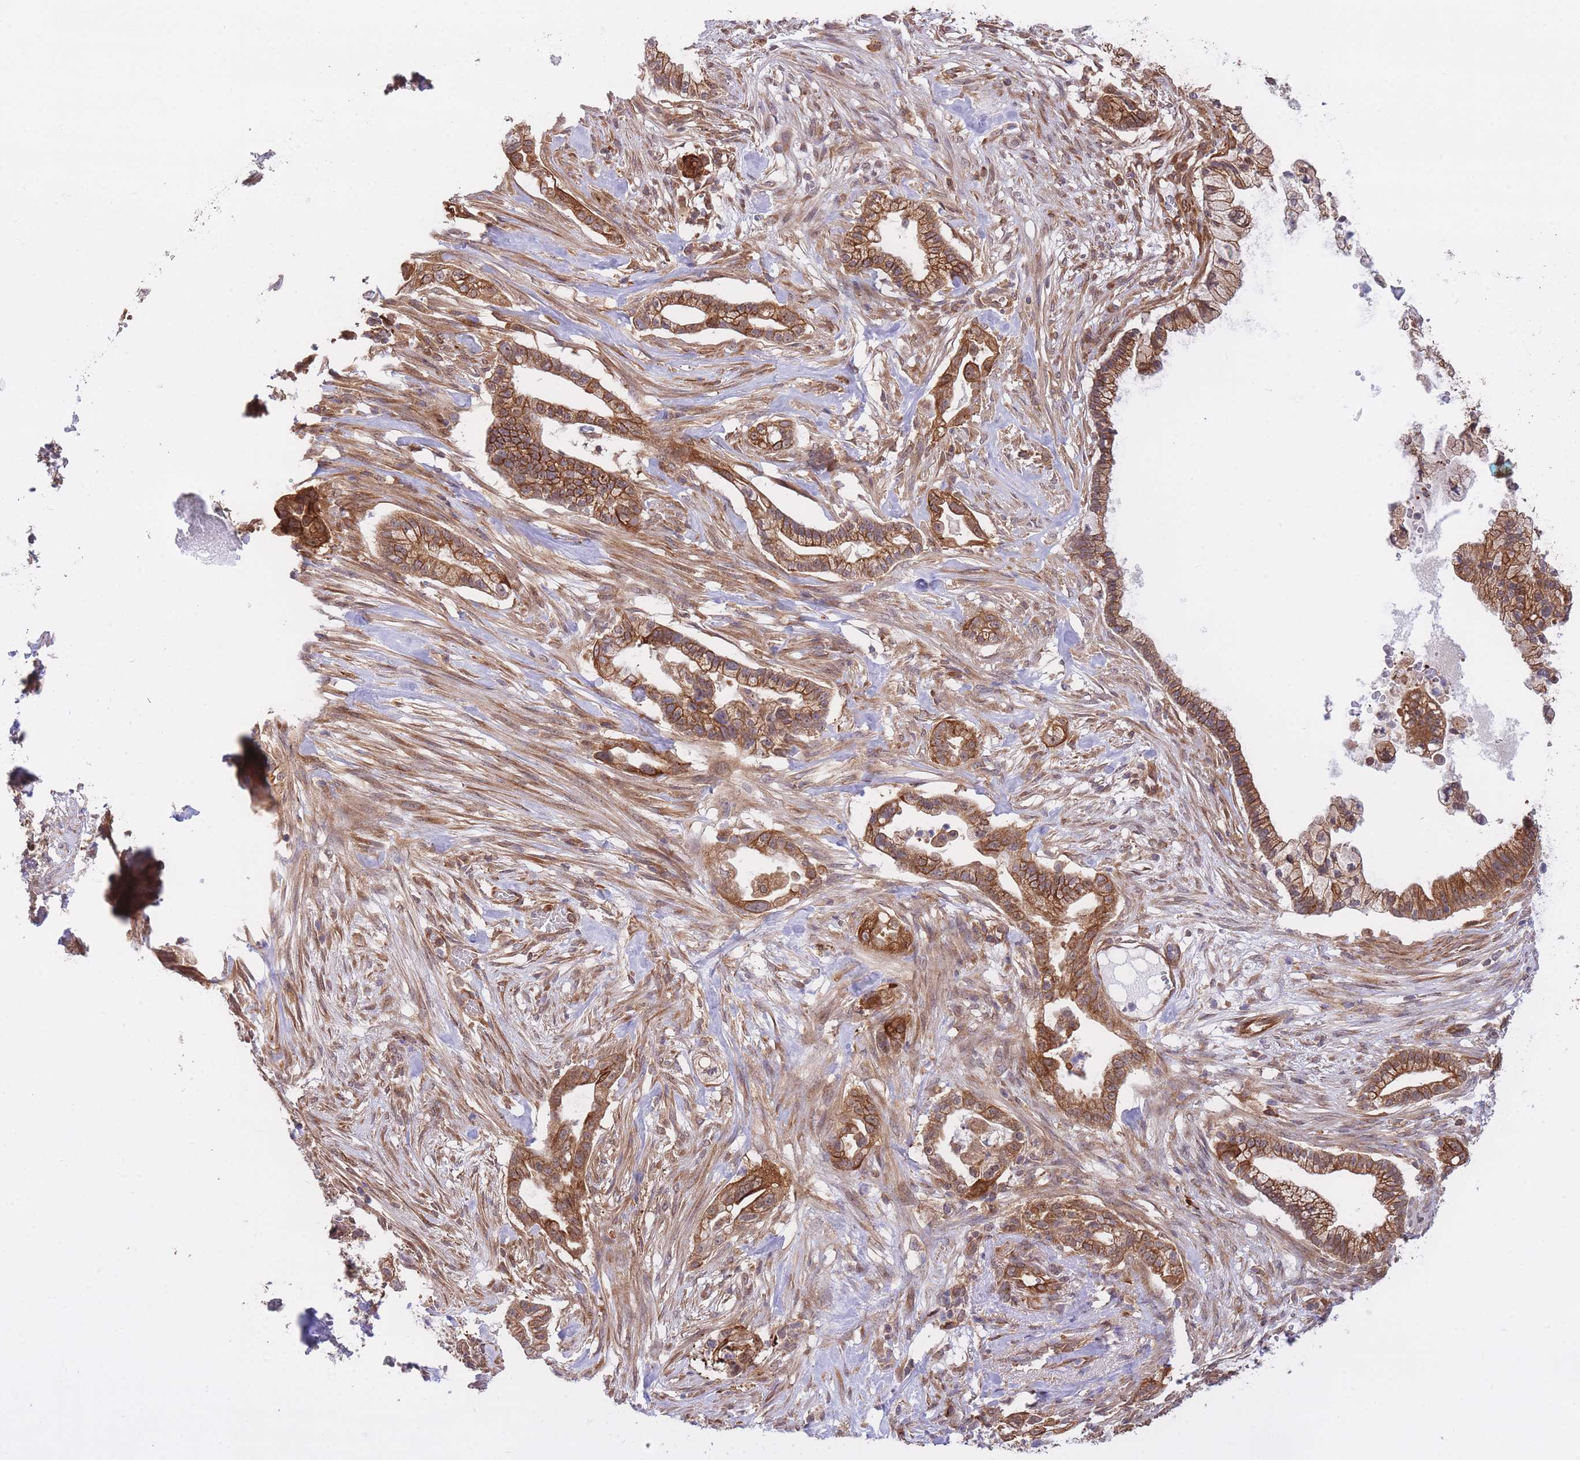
{"staining": {"intensity": "moderate", "quantity": ">75%", "location": "cytoplasmic/membranous"}, "tissue": "pancreatic cancer", "cell_type": "Tumor cells", "image_type": "cancer", "snomed": [{"axis": "morphology", "description": "Adenocarcinoma, NOS"}, {"axis": "topography", "description": "Pancreas"}], "caption": "Immunohistochemistry of pancreatic cancer exhibits medium levels of moderate cytoplasmic/membranous positivity in about >75% of tumor cells.", "gene": "EXOSC8", "patient": {"sex": "male", "age": 44}}